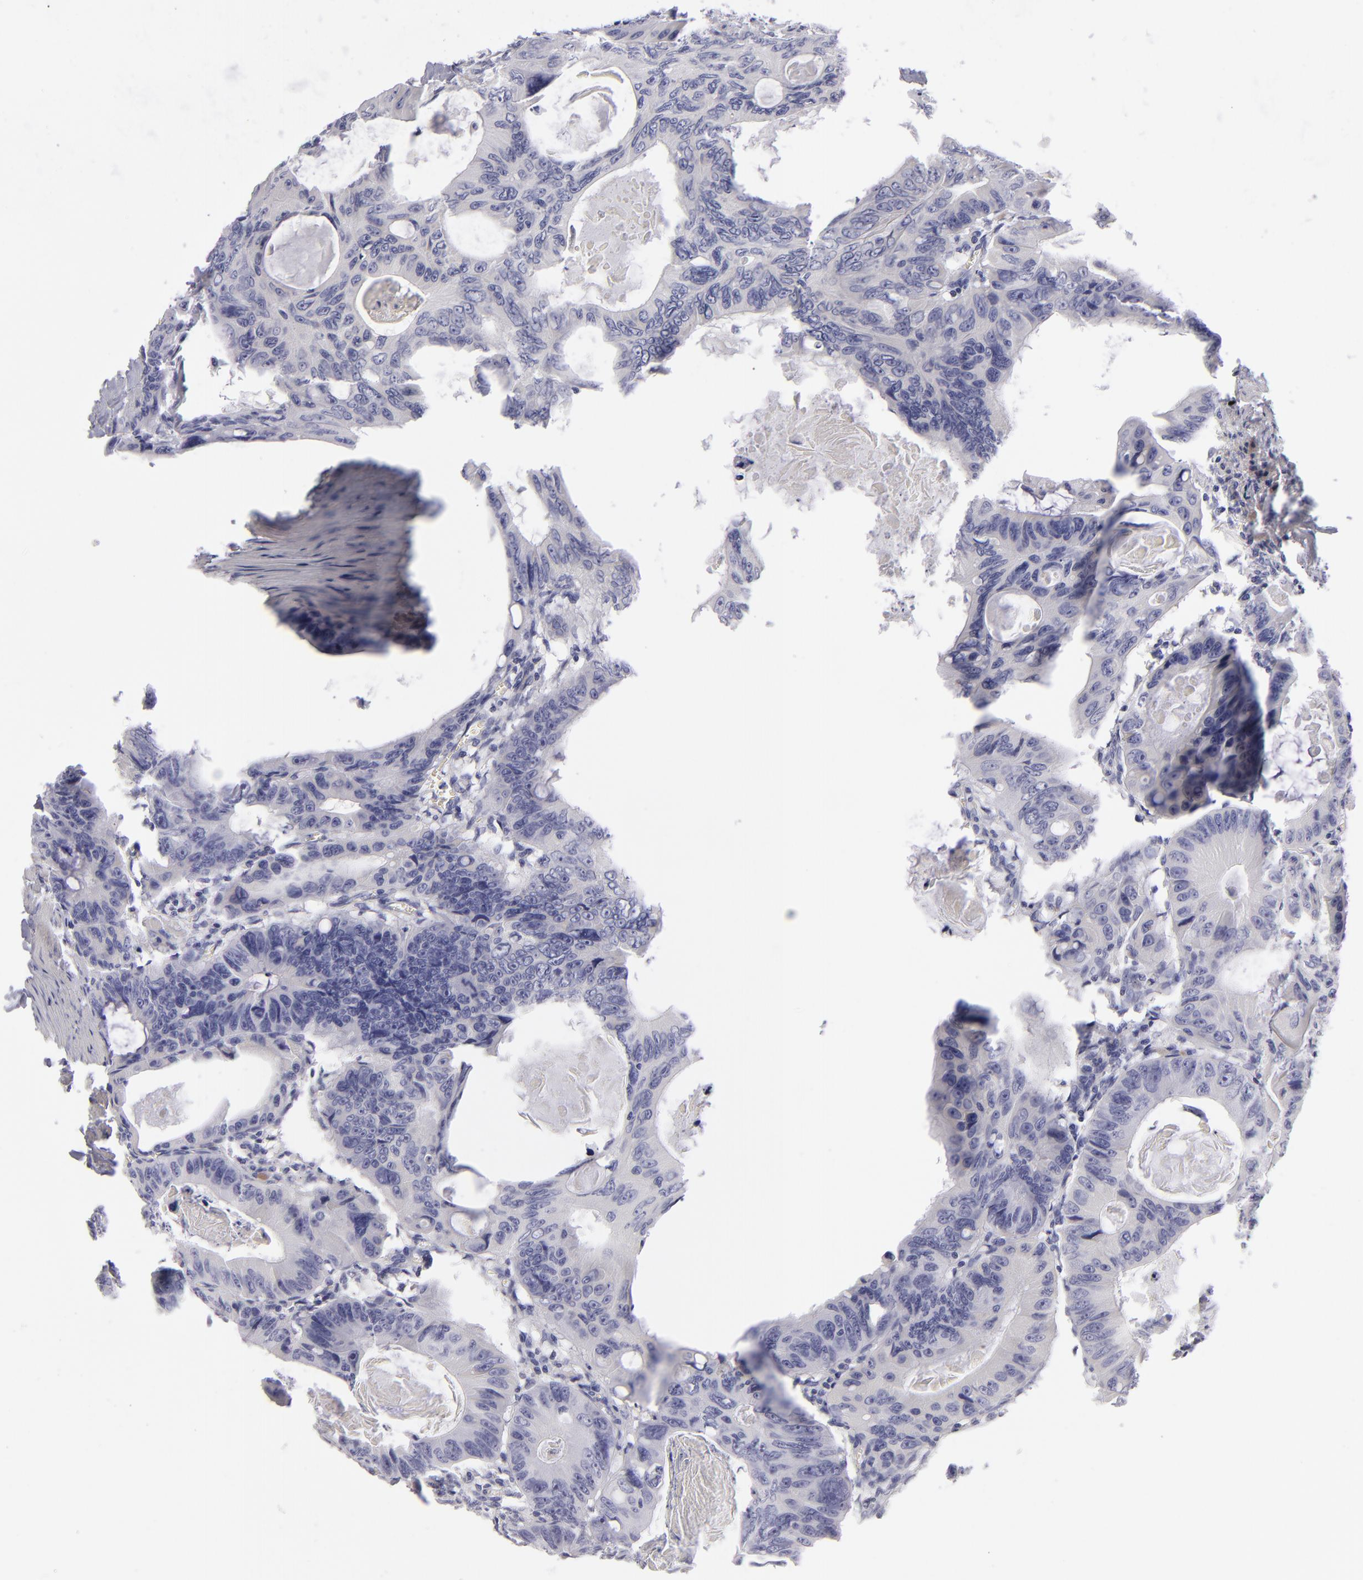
{"staining": {"intensity": "negative", "quantity": "none", "location": "none"}, "tissue": "colorectal cancer", "cell_type": "Tumor cells", "image_type": "cancer", "snomed": [{"axis": "morphology", "description": "Adenocarcinoma, NOS"}, {"axis": "topography", "description": "Colon"}], "caption": "Immunohistochemistry photomicrograph of human adenocarcinoma (colorectal) stained for a protein (brown), which displays no staining in tumor cells.", "gene": "CD22", "patient": {"sex": "female", "age": 55}}